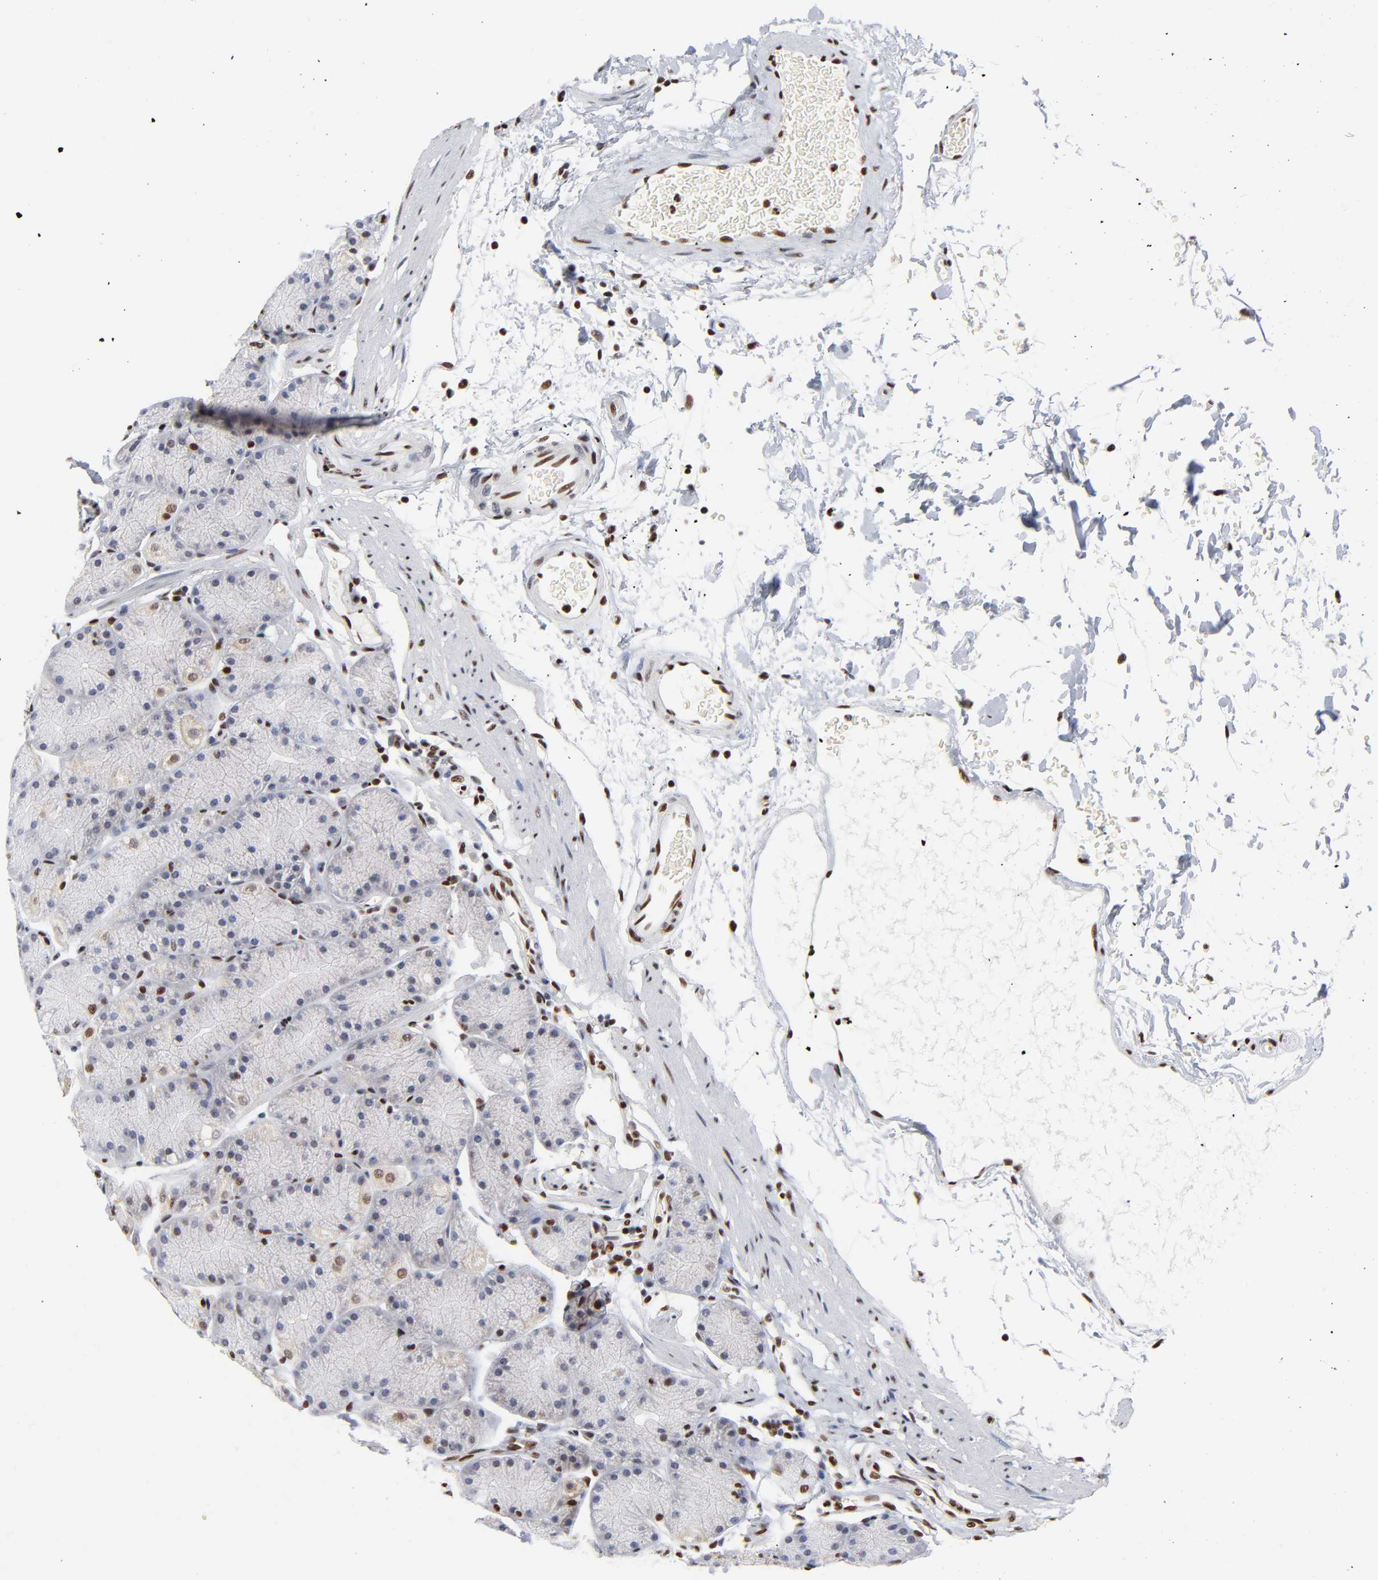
{"staining": {"intensity": "moderate", "quantity": "25%-75%", "location": "nuclear"}, "tissue": "stomach", "cell_type": "Glandular cells", "image_type": "normal", "snomed": [{"axis": "morphology", "description": "Normal tissue, NOS"}, {"axis": "topography", "description": "Stomach, upper"}, {"axis": "topography", "description": "Stomach"}], "caption": "Immunohistochemistry (IHC) (DAB) staining of normal stomach displays moderate nuclear protein positivity in about 25%-75% of glandular cells.", "gene": "CREB1", "patient": {"sex": "male", "age": 76}}